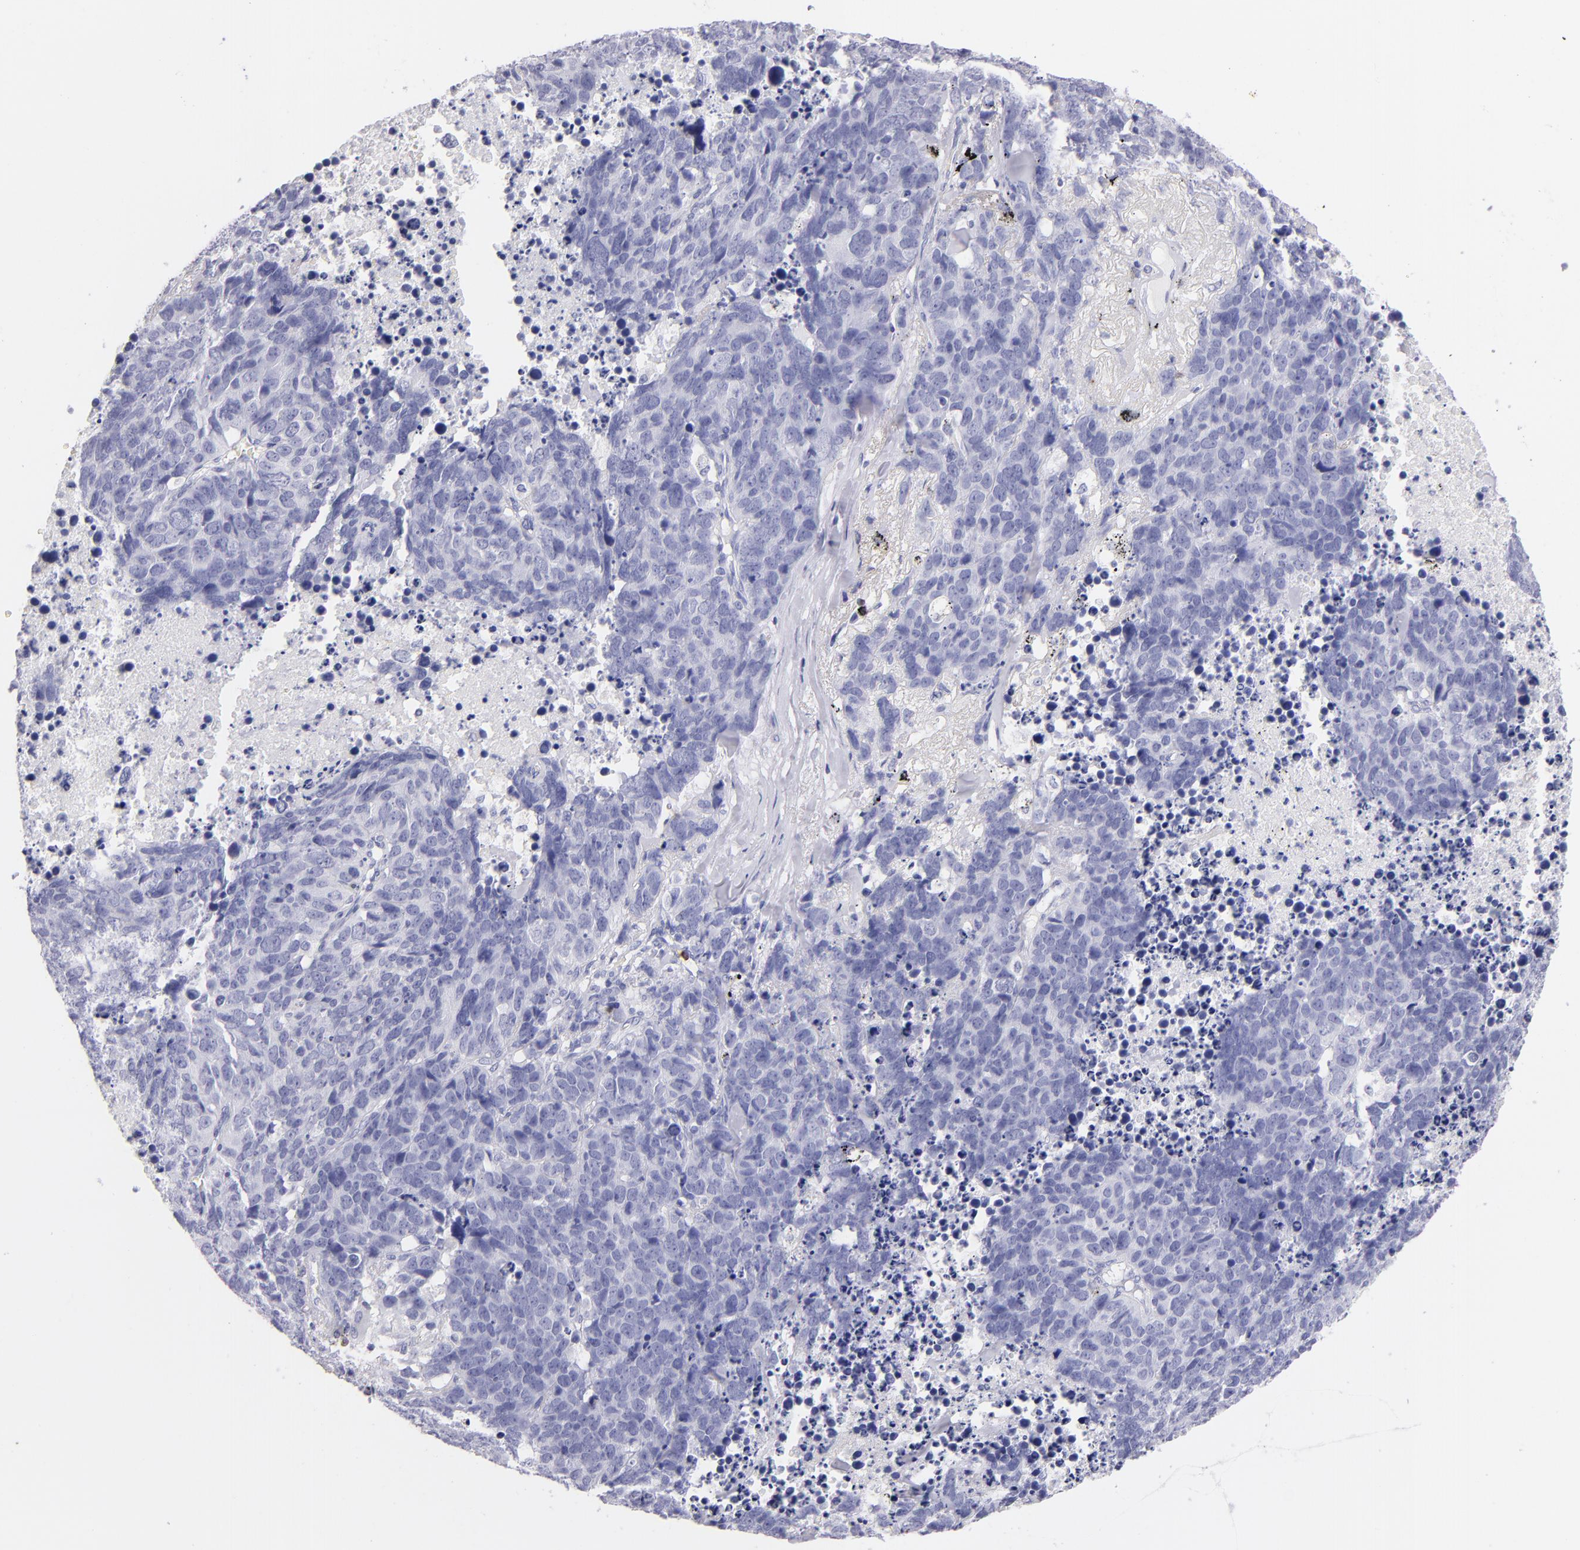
{"staining": {"intensity": "negative", "quantity": "none", "location": "none"}, "tissue": "lung cancer", "cell_type": "Tumor cells", "image_type": "cancer", "snomed": [{"axis": "morphology", "description": "Carcinoid, malignant, NOS"}, {"axis": "topography", "description": "Lung"}], "caption": "This is an IHC photomicrograph of human malignant carcinoid (lung). There is no positivity in tumor cells.", "gene": "PRF1", "patient": {"sex": "male", "age": 60}}